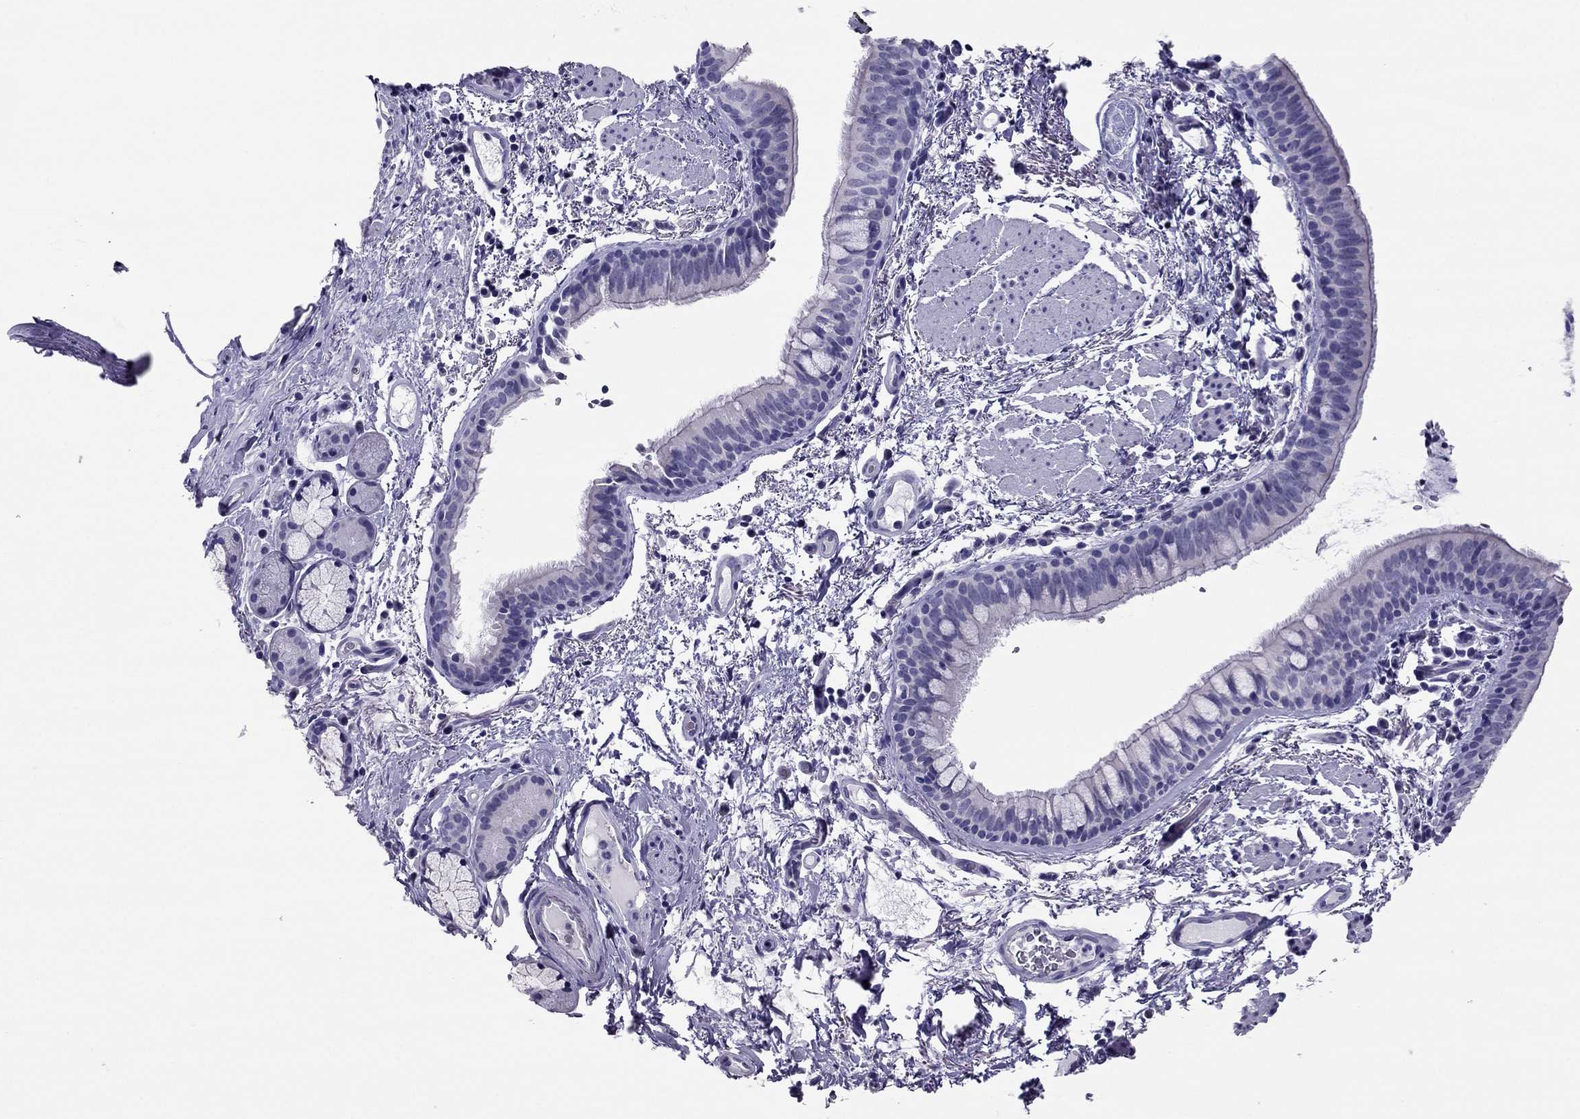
{"staining": {"intensity": "negative", "quantity": "none", "location": "none"}, "tissue": "bronchus", "cell_type": "Respiratory epithelial cells", "image_type": "normal", "snomed": [{"axis": "morphology", "description": "Normal tissue, NOS"}, {"axis": "topography", "description": "Bronchus"}], "caption": "IHC image of unremarkable bronchus: bronchus stained with DAB exhibits no significant protein staining in respiratory epithelial cells.", "gene": "PDE6A", "patient": {"sex": "female", "age": 64}}